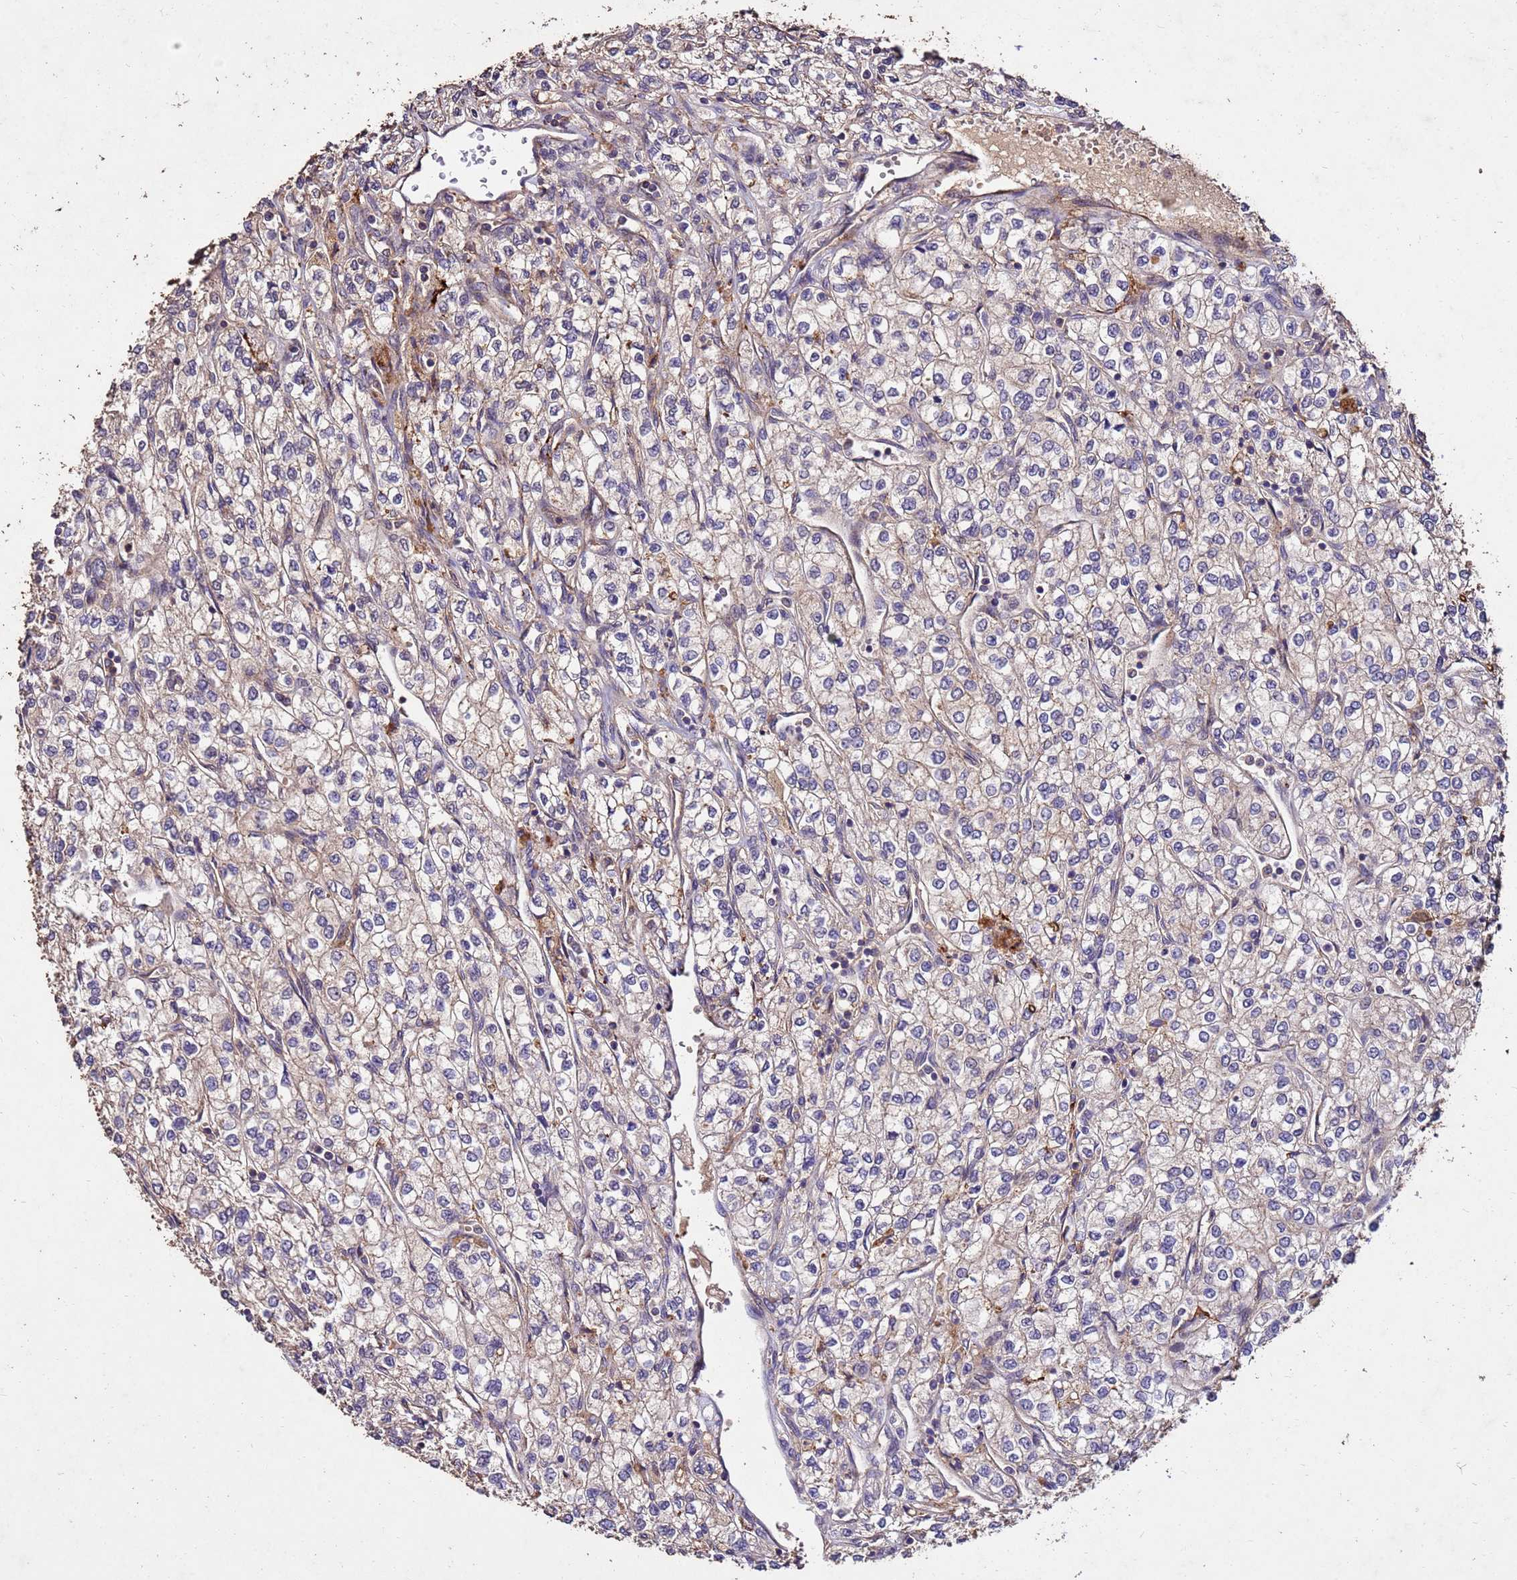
{"staining": {"intensity": "weak", "quantity": "25%-75%", "location": "cytoplasmic/membranous"}, "tissue": "renal cancer", "cell_type": "Tumor cells", "image_type": "cancer", "snomed": [{"axis": "morphology", "description": "Adenocarcinoma, NOS"}, {"axis": "topography", "description": "Kidney"}], "caption": "Tumor cells show weak cytoplasmic/membranous staining in about 25%-75% of cells in renal adenocarcinoma.", "gene": "TOR4A", "patient": {"sex": "male", "age": 80}}